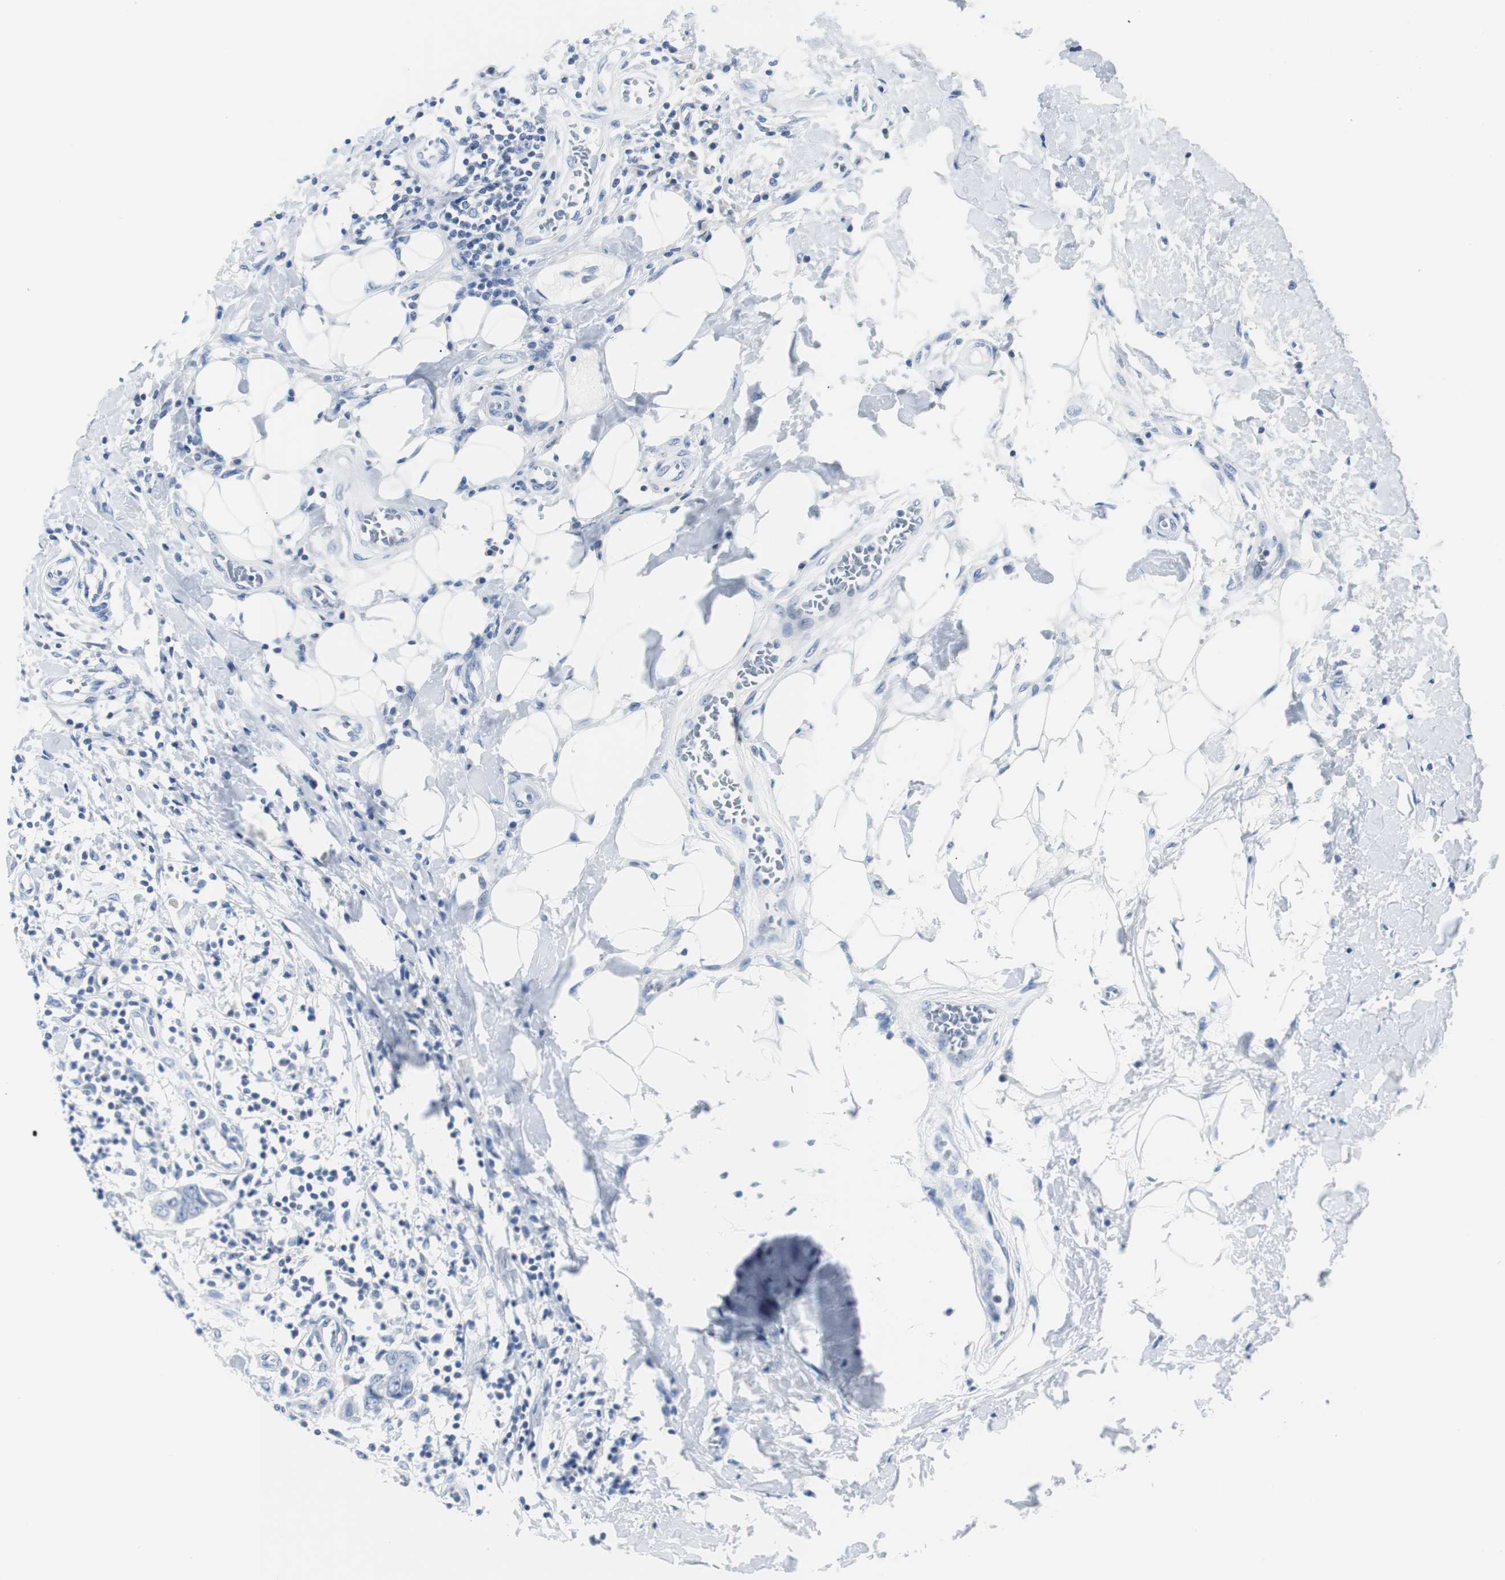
{"staining": {"intensity": "negative", "quantity": "none", "location": "none"}, "tissue": "breast cancer", "cell_type": "Tumor cells", "image_type": "cancer", "snomed": [{"axis": "morphology", "description": "Duct carcinoma"}, {"axis": "topography", "description": "Breast"}], "caption": "A micrograph of human breast cancer (invasive ductal carcinoma) is negative for staining in tumor cells. (Immunohistochemistry, brightfield microscopy, high magnification).", "gene": "GAP43", "patient": {"sex": "female", "age": 27}}